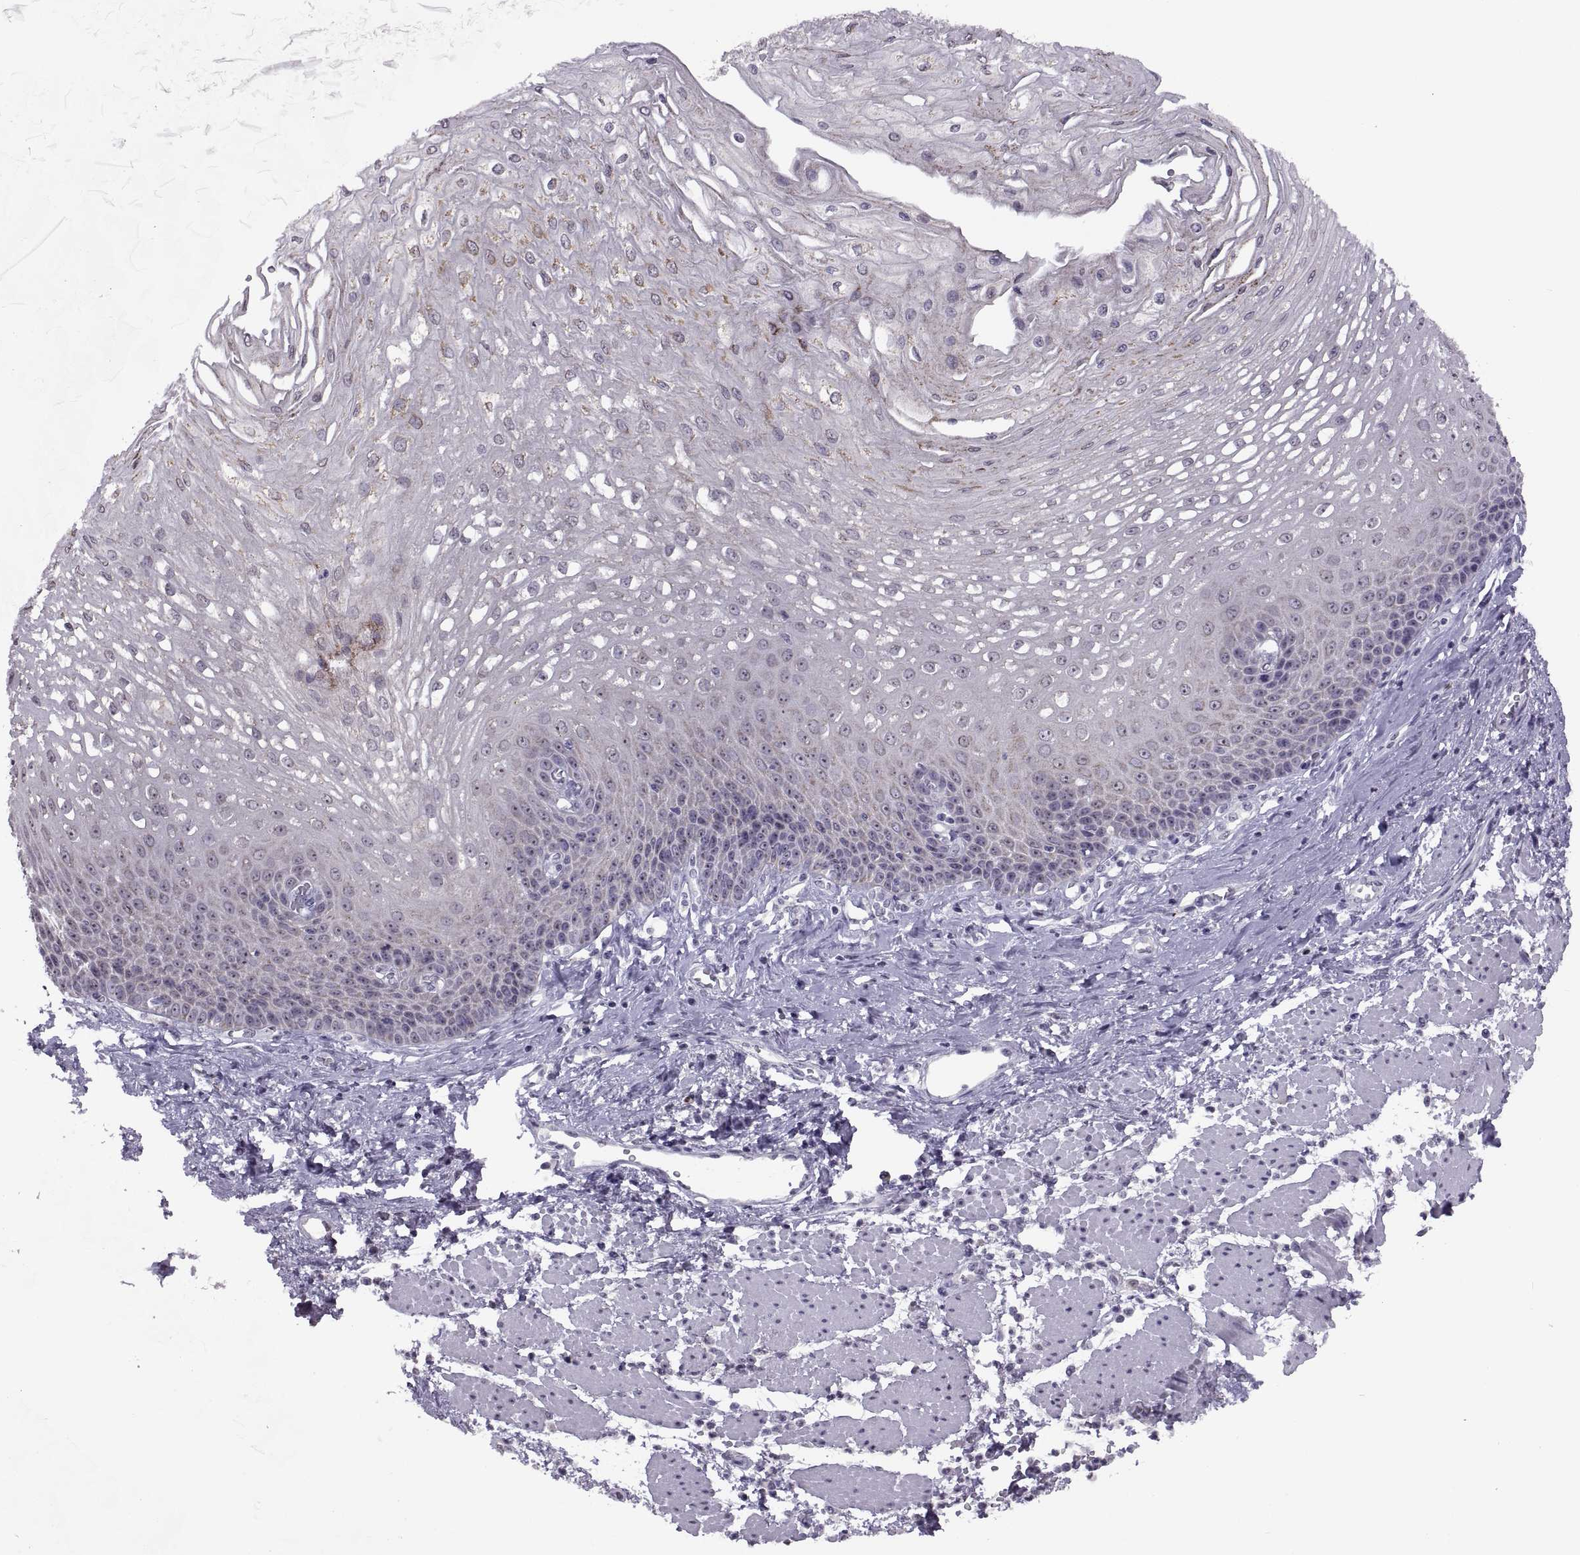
{"staining": {"intensity": "moderate", "quantity": "<25%", "location": "cytoplasmic/membranous"}, "tissue": "esophagus", "cell_type": "Squamous epithelial cells", "image_type": "normal", "snomed": [{"axis": "morphology", "description": "Normal tissue, NOS"}, {"axis": "topography", "description": "Esophagus"}], "caption": "Immunohistochemical staining of normal human esophagus exhibits moderate cytoplasmic/membranous protein expression in about <25% of squamous epithelial cells.", "gene": "ASIC2", "patient": {"sex": "female", "age": 62}}